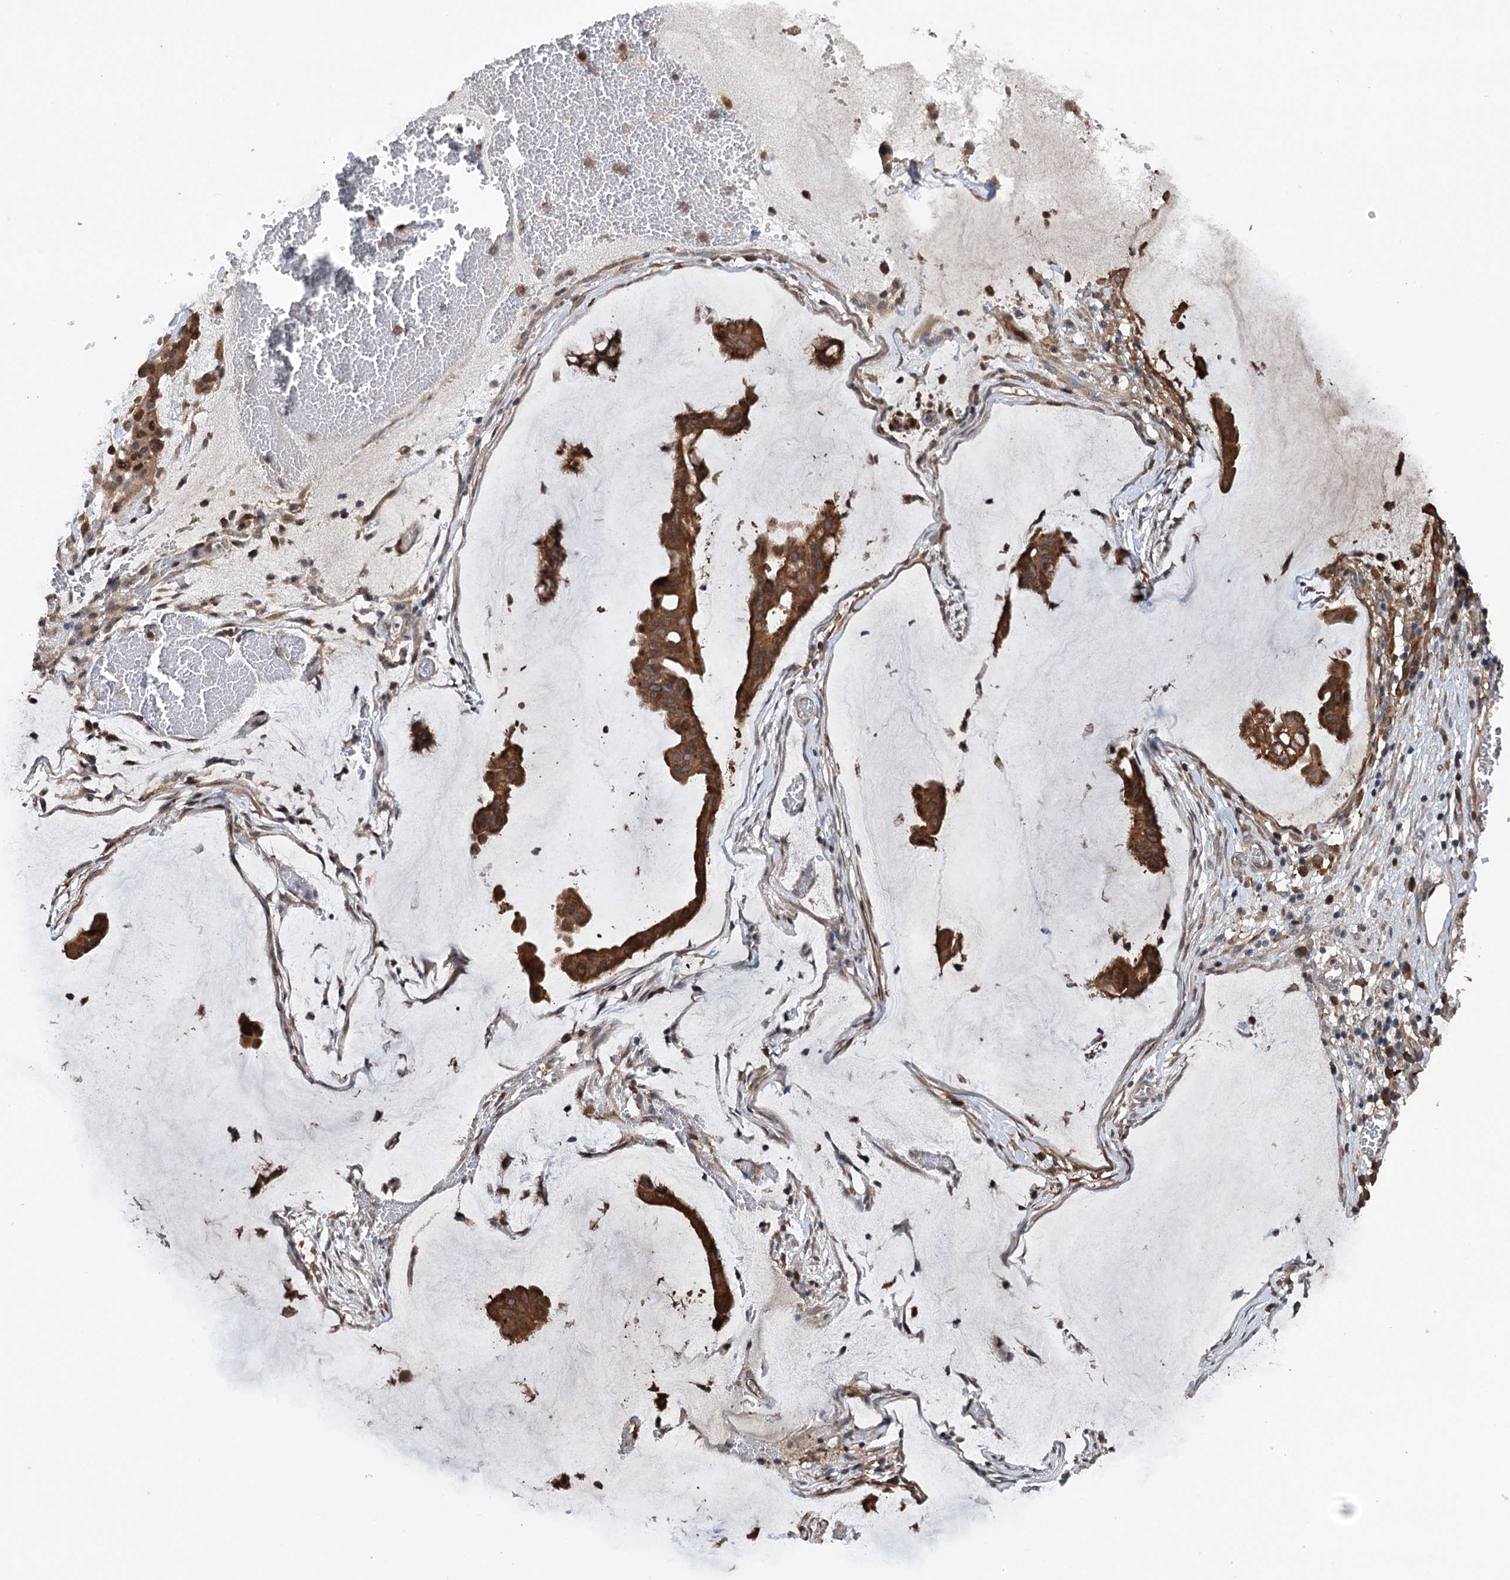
{"staining": {"intensity": "strong", "quantity": ">75%", "location": "cytoplasmic/membranous"}, "tissue": "ovarian cancer", "cell_type": "Tumor cells", "image_type": "cancer", "snomed": [{"axis": "morphology", "description": "Cystadenocarcinoma, mucinous, NOS"}, {"axis": "topography", "description": "Ovary"}], "caption": "A brown stain shows strong cytoplasmic/membranous positivity of a protein in ovarian mucinous cystadenocarcinoma tumor cells. Using DAB (3,3'-diaminobenzidine) (brown) and hematoxylin (blue) stains, captured at high magnification using brightfield microscopy.", "gene": "NCAPD2", "patient": {"sex": "female", "age": 73}}